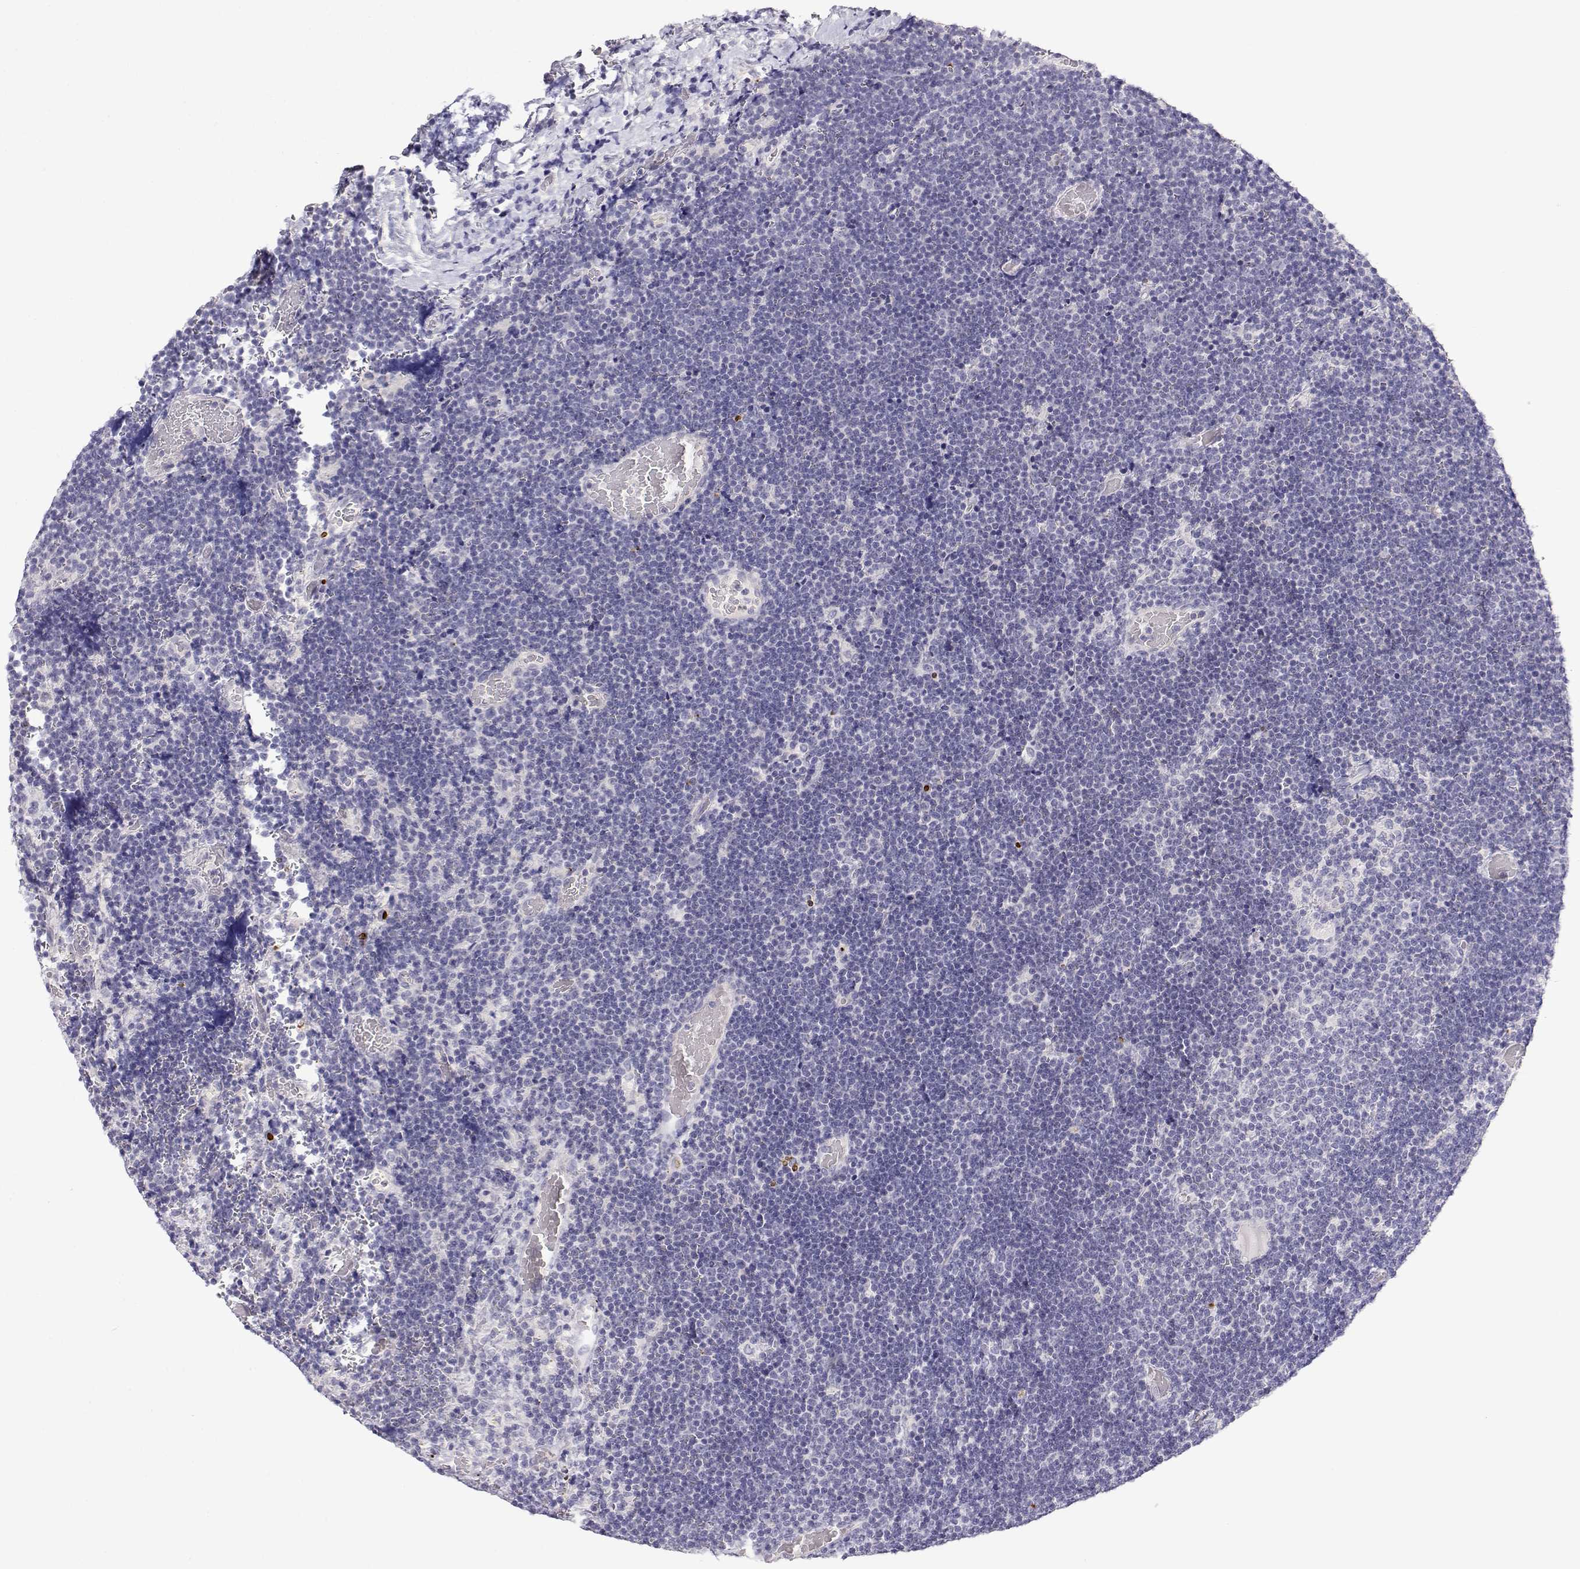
{"staining": {"intensity": "negative", "quantity": "none", "location": "none"}, "tissue": "lymphoma", "cell_type": "Tumor cells", "image_type": "cancer", "snomed": [{"axis": "morphology", "description": "Malignant lymphoma, non-Hodgkin's type, Low grade"}, {"axis": "topography", "description": "Brain"}], "caption": "An image of lymphoma stained for a protein reveals no brown staining in tumor cells.", "gene": "CDHR1", "patient": {"sex": "female", "age": 66}}